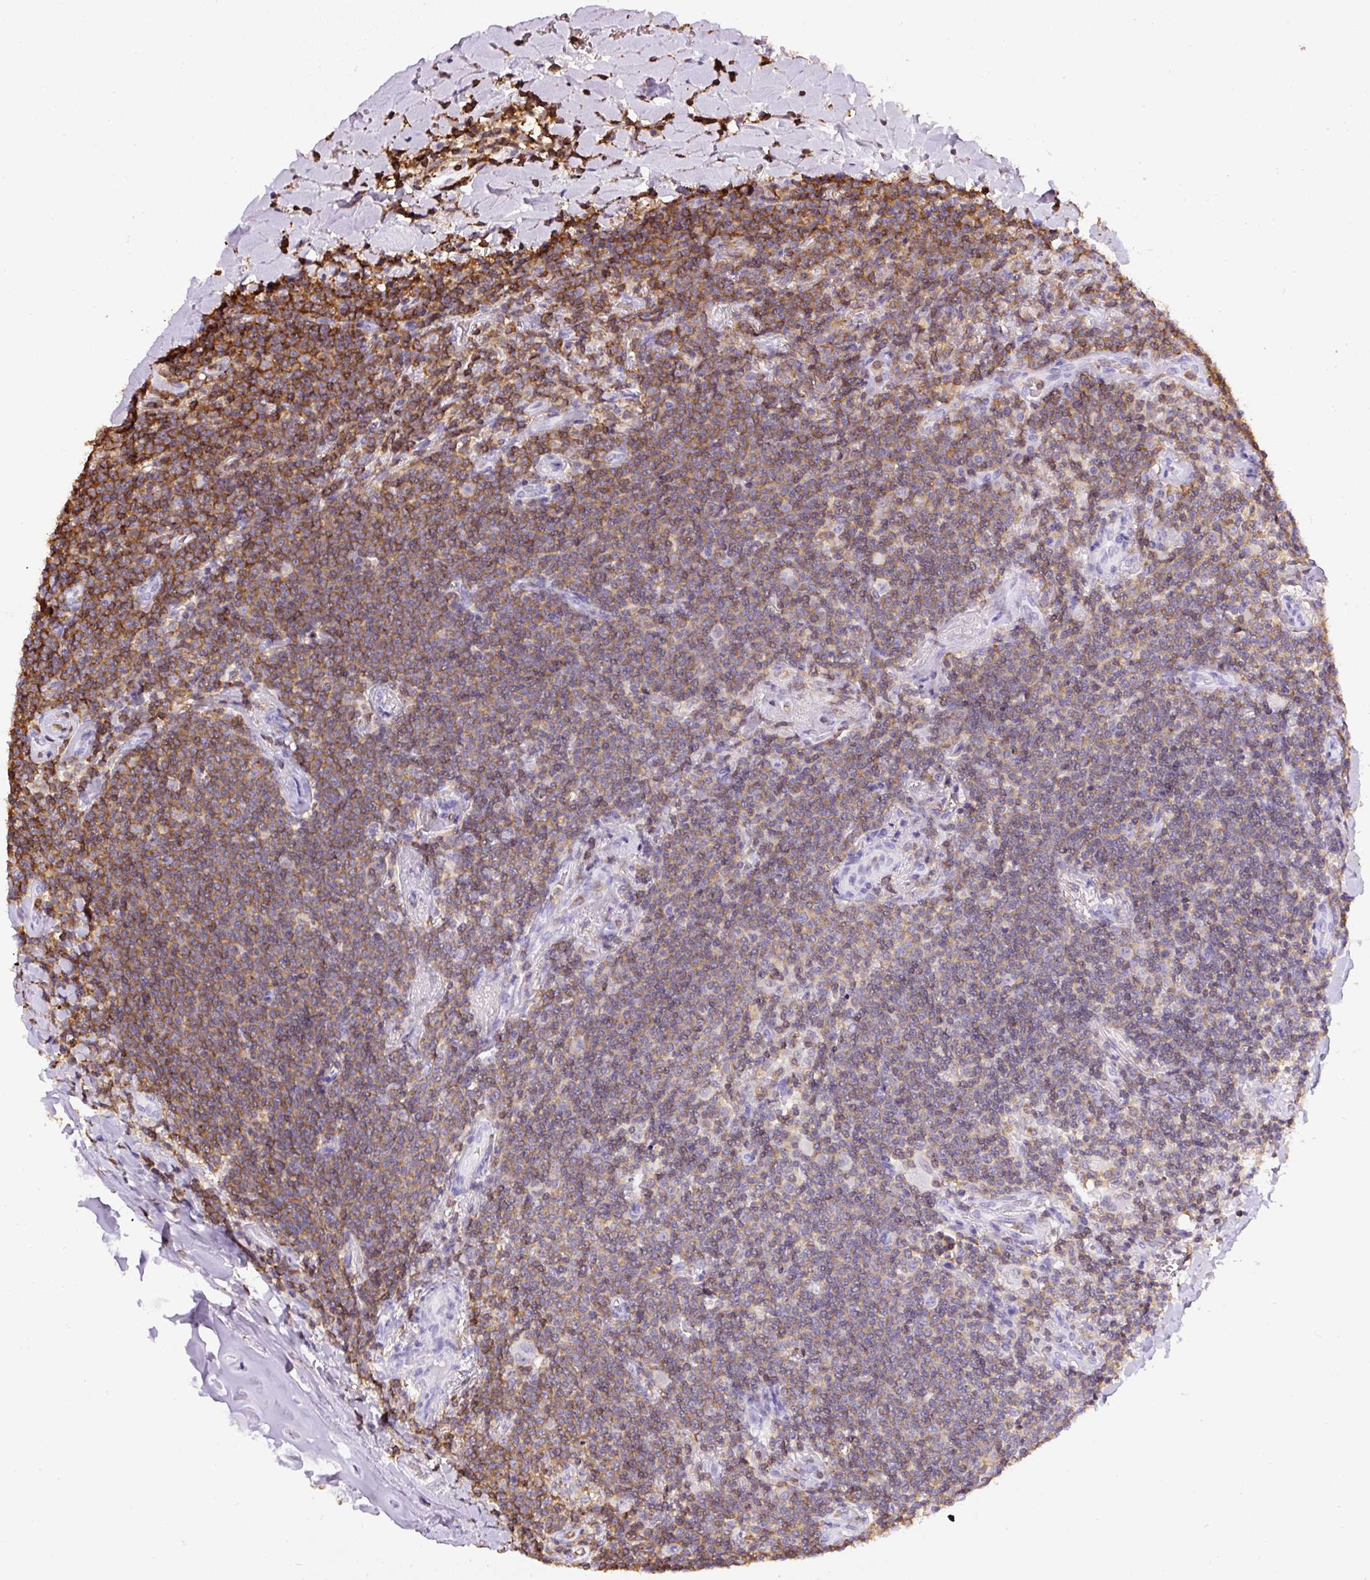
{"staining": {"intensity": "moderate", "quantity": ">75%", "location": "cytoplasmic/membranous"}, "tissue": "lymphoma", "cell_type": "Tumor cells", "image_type": "cancer", "snomed": [{"axis": "morphology", "description": "Malignant lymphoma, non-Hodgkin's type, Low grade"}, {"axis": "topography", "description": "Lung"}], "caption": "Brown immunohistochemical staining in human low-grade malignant lymphoma, non-Hodgkin's type demonstrates moderate cytoplasmic/membranous staining in about >75% of tumor cells.", "gene": "FAM228B", "patient": {"sex": "female", "age": 71}}